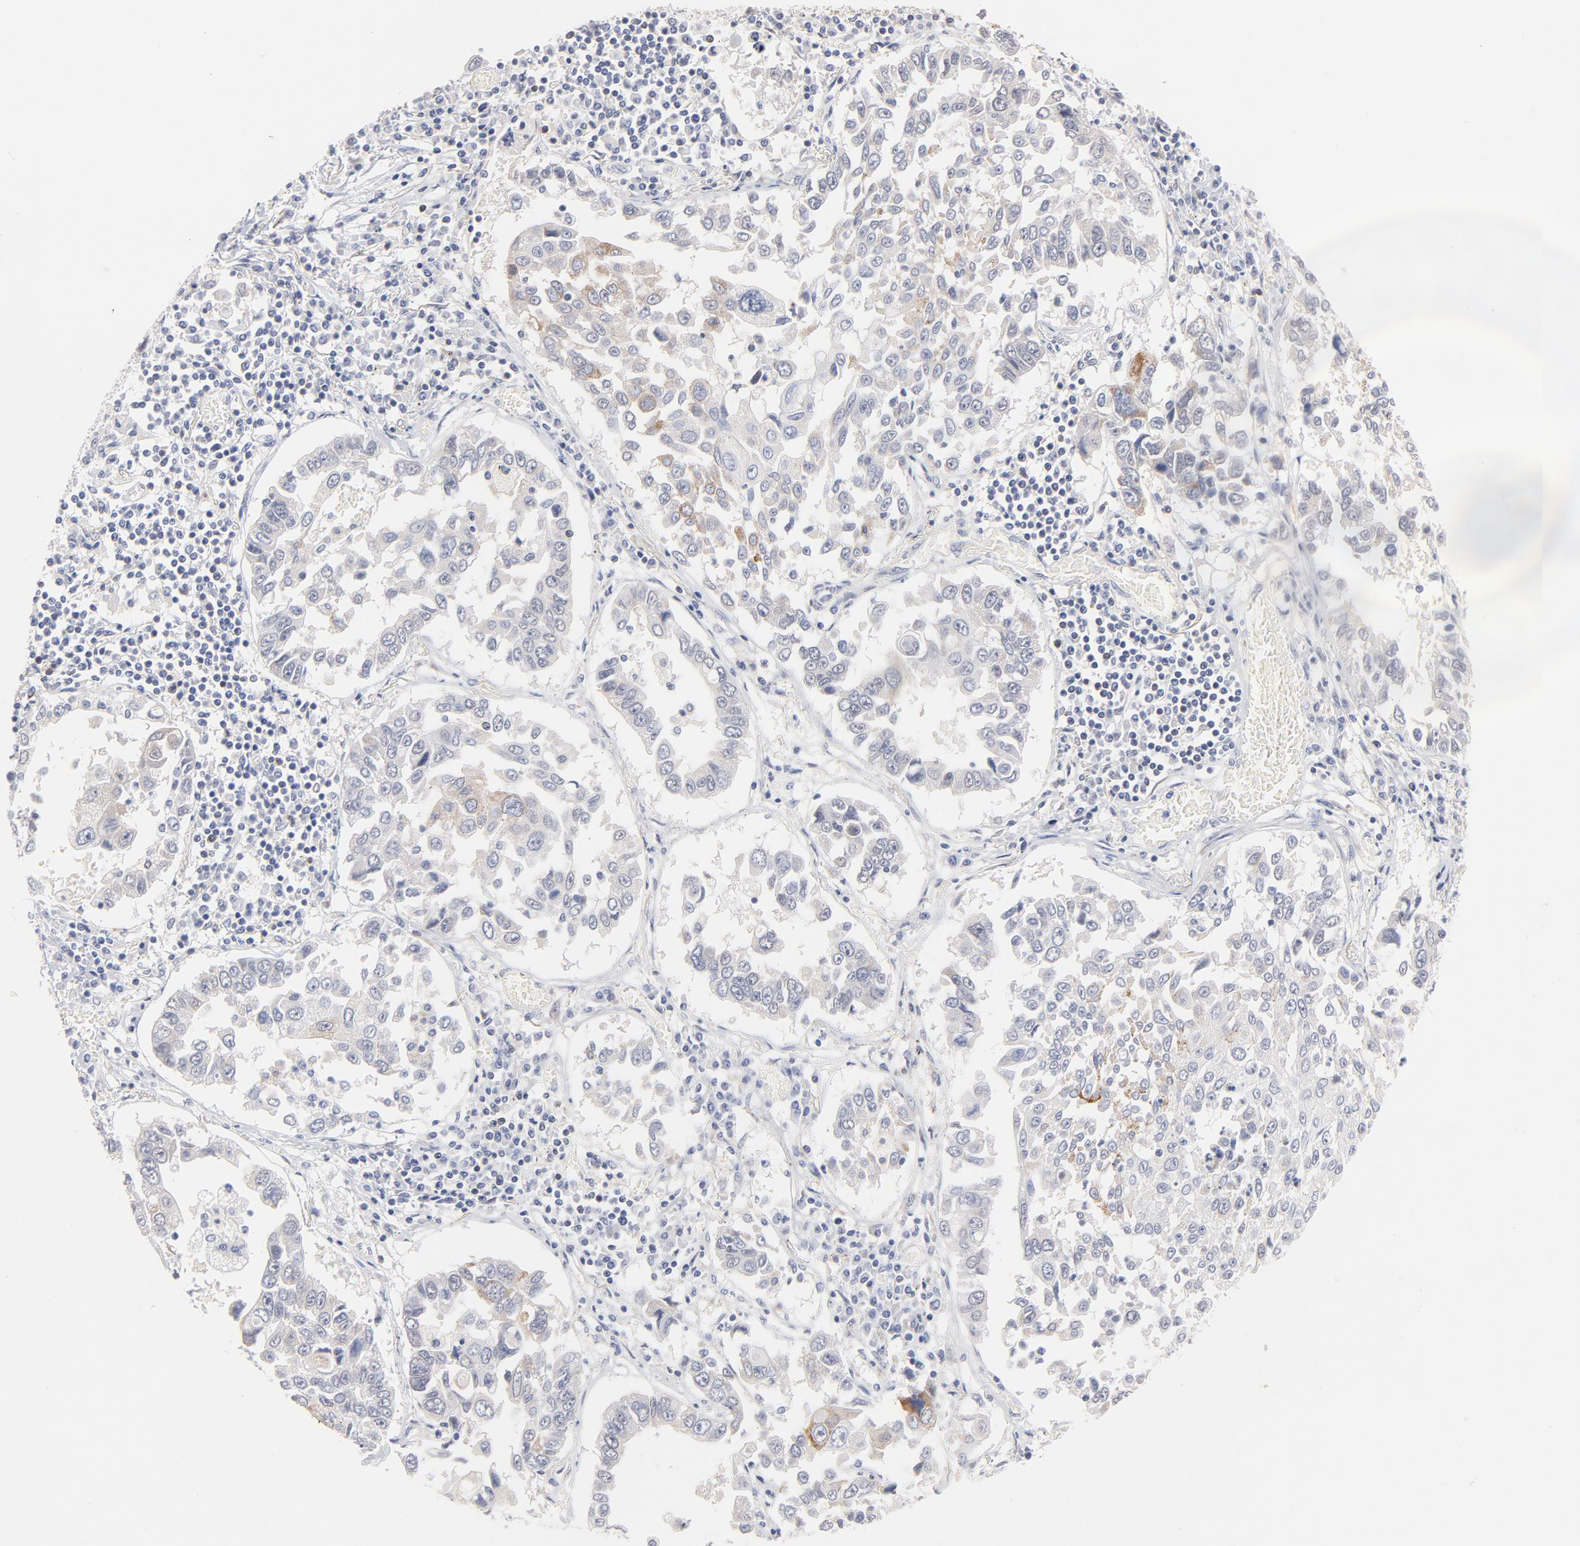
{"staining": {"intensity": "weak", "quantity": "<25%", "location": "cytoplasmic/membranous"}, "tissue": "lung cancer", "cell_type": "Tumor cells", "image_type": "cancer", "snomed": [{"axis": "morphology", "description": "Squamous cell carcinoma, NOS"}, {"axis": "topography", "description": "Lung"}], "caption": "The histopathology image shows no significant positivity in tumor cells of lung cancer (squamous cell carcinoma).", "gene": "MID1", "patient": {"sex": "male", "age": 71}}